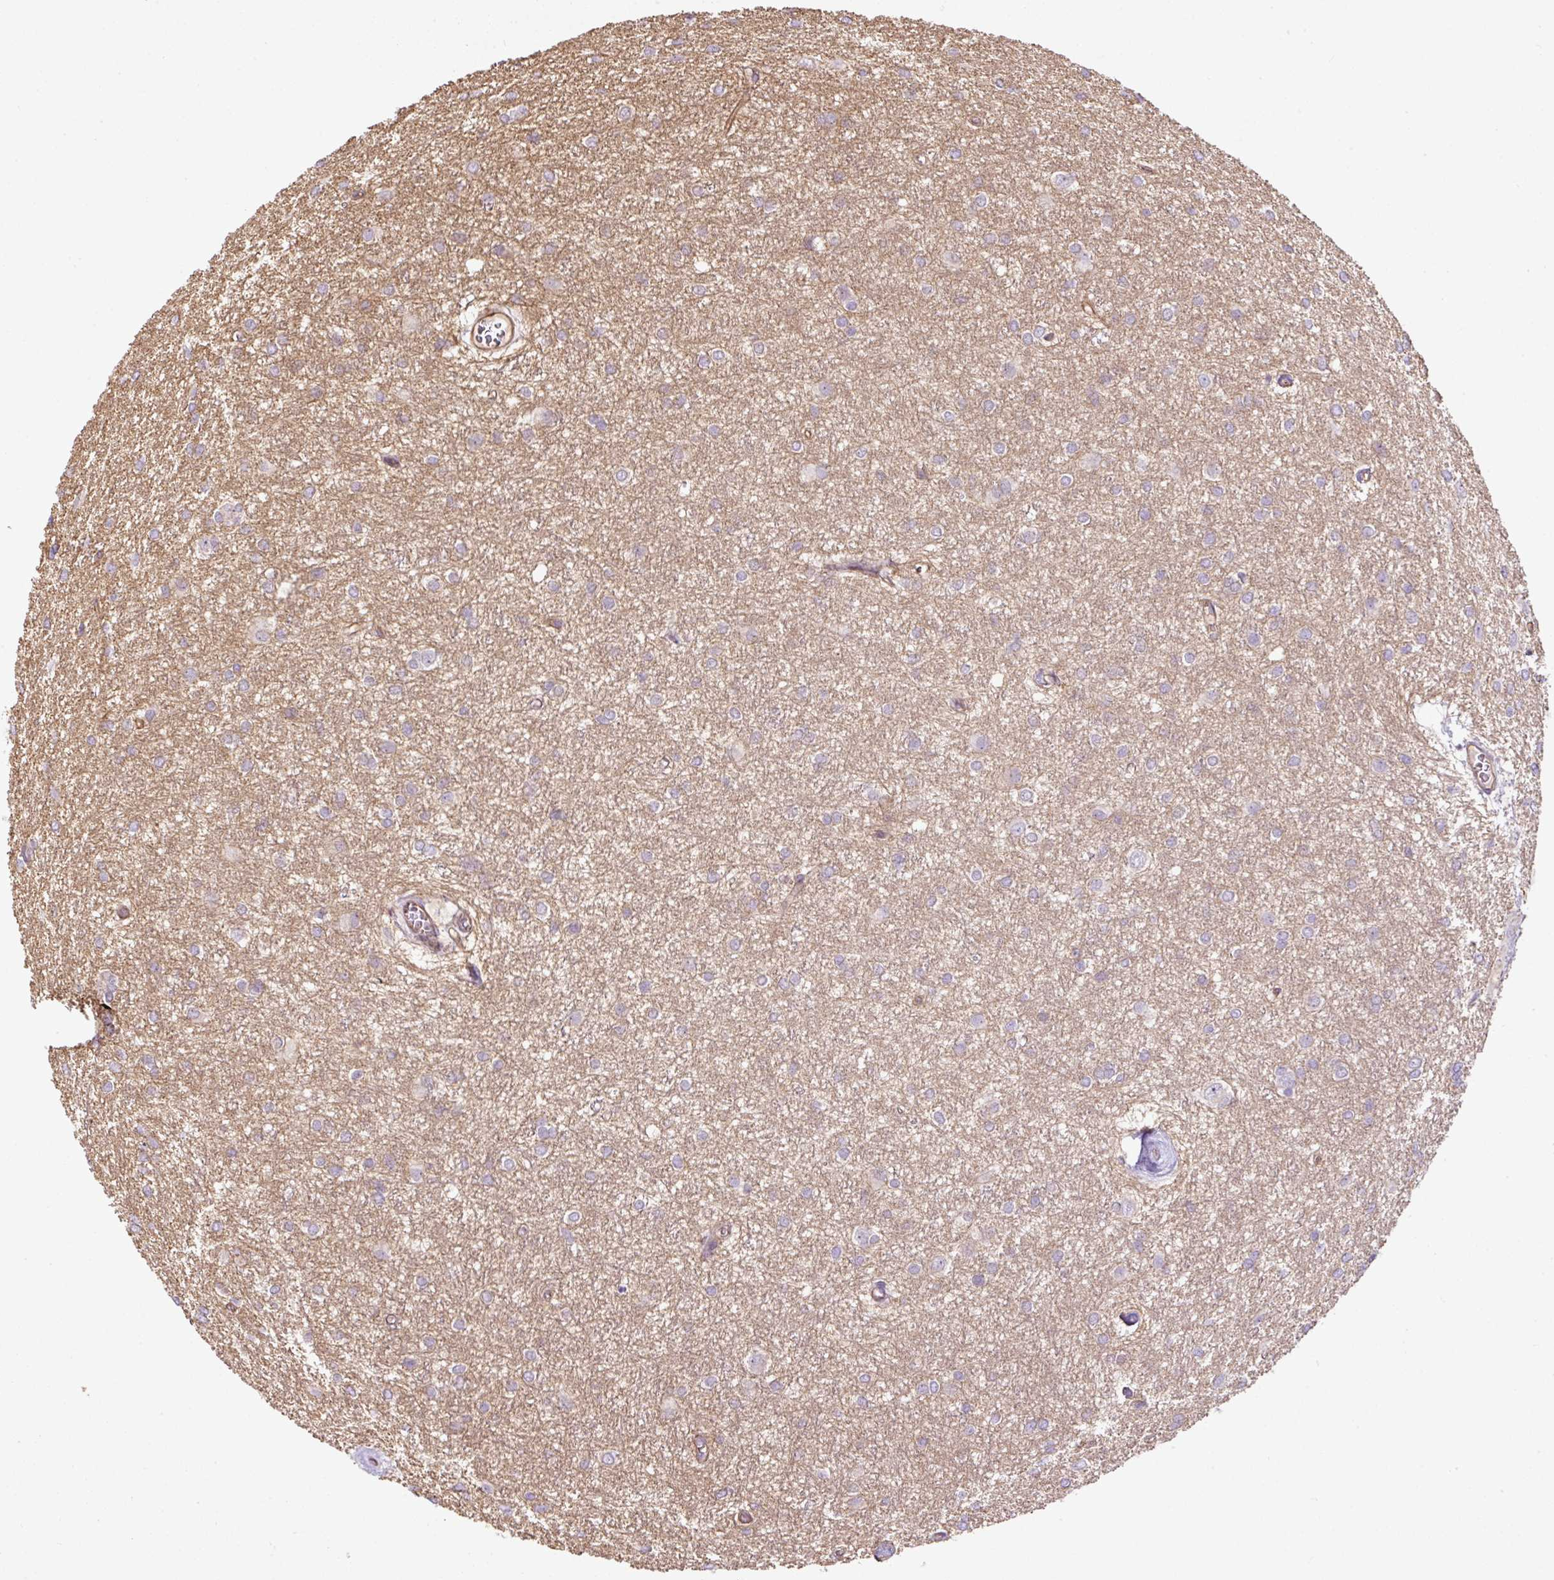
{"staining": {"intensity": "negative", "quantity": "none", "location": "none"}, "tissue": "glioma", "cell_type": "Tumor cells", "image_type": "cancer", "snomed": [{"axis": "morphology", "description": "Glioma, malignant, High grade"}, {"axis": "topography", "description": "Brain"}], "caption": "DAB (3,3'-diaminobenzidine) immunohistochemical staining of human glioma reveals no significant expression in tumor cells.", "gene": "B3GALT5", "patient": {"sex": "female", "age": 50}}